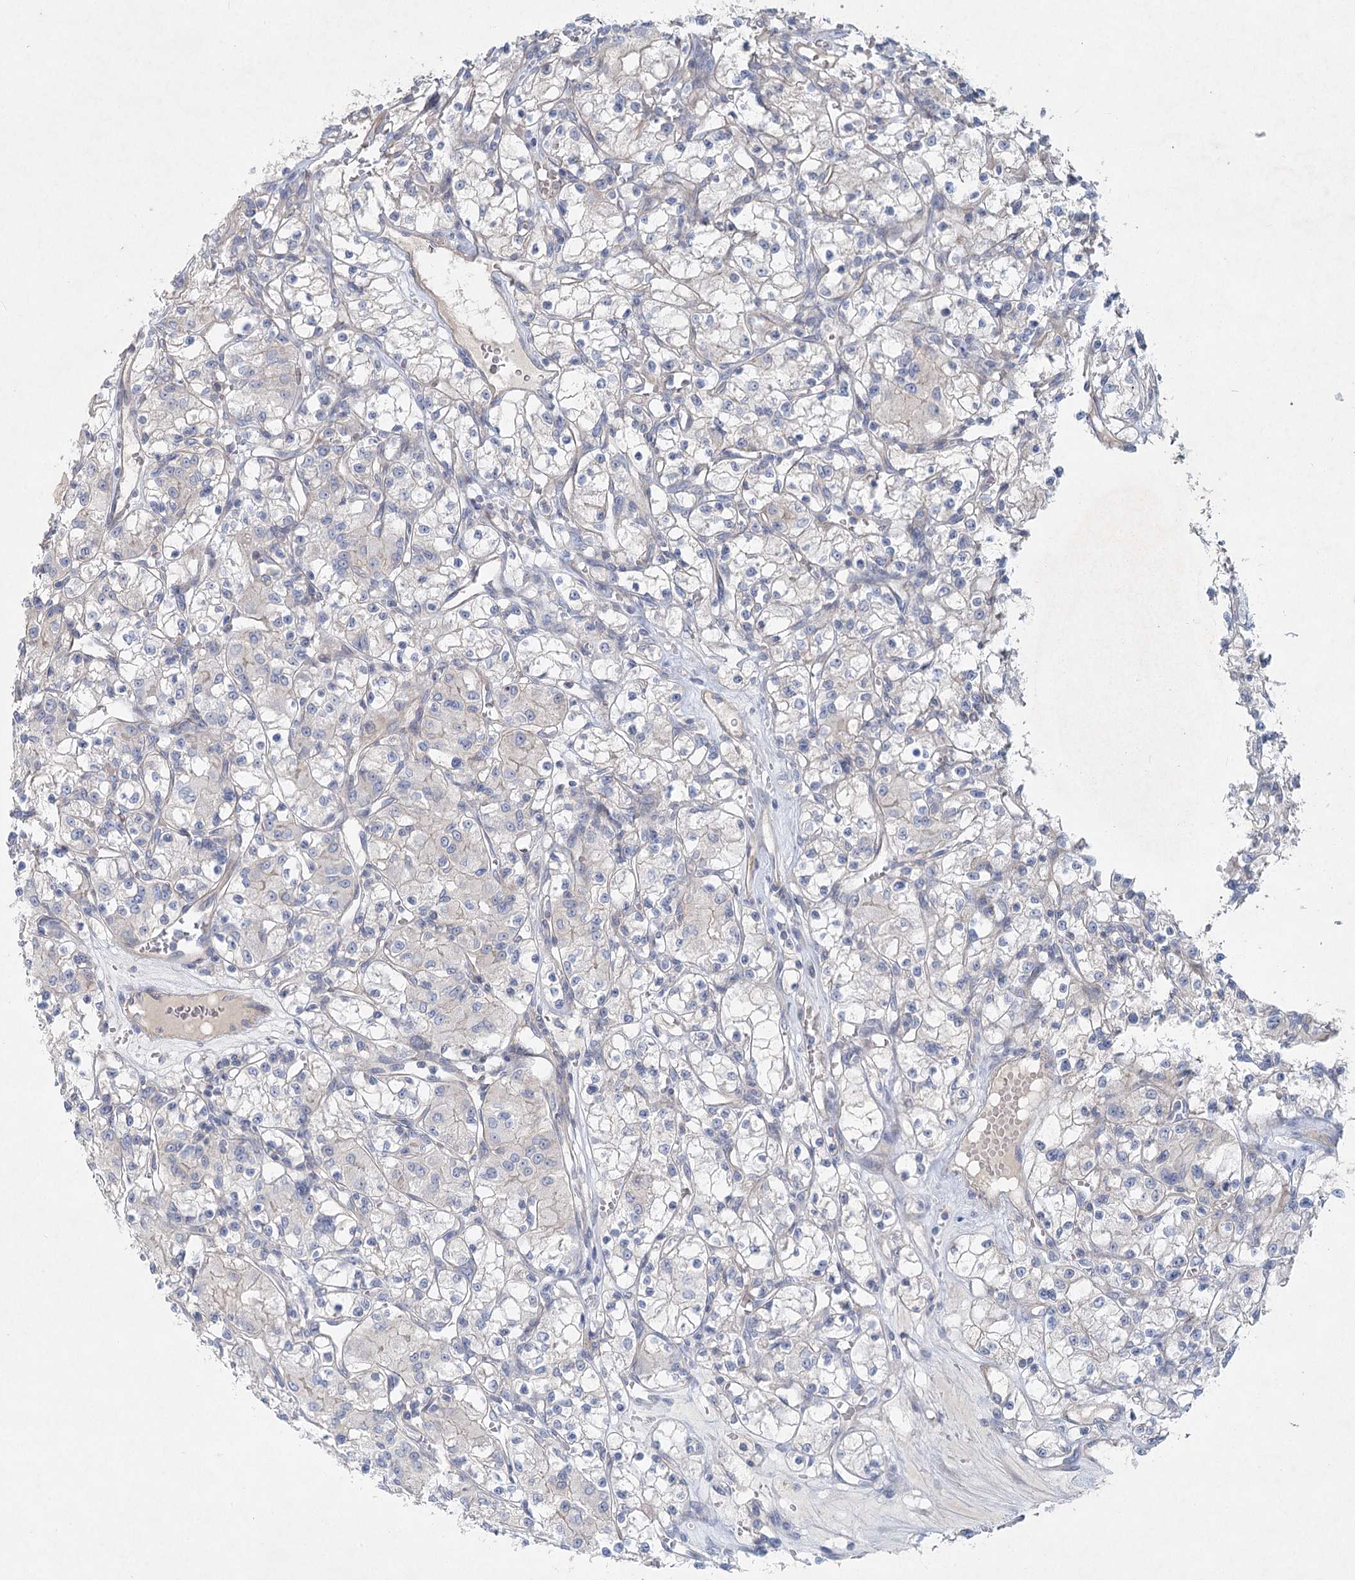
{"staining": {"intensity": "negative", "quantity": "none", "location": "none"}, "tissue": "renal cancer", "cell_type": "Tumor cells", "image_type": "cancer", "snomed": [{"axis": "morphology", "description": "Adenocarcinoma, NOS"}, {"axis": "topography", "description": "Kidney"}], "caption": "A high-resolution micrograph shows immunohistochemistry (IHC) staining of adenocarcinoma (renal), which demonstrates no significant staining in tumor cells.", "gene": "DNMBP", "patient": {"sex": "female", "age": 59}}